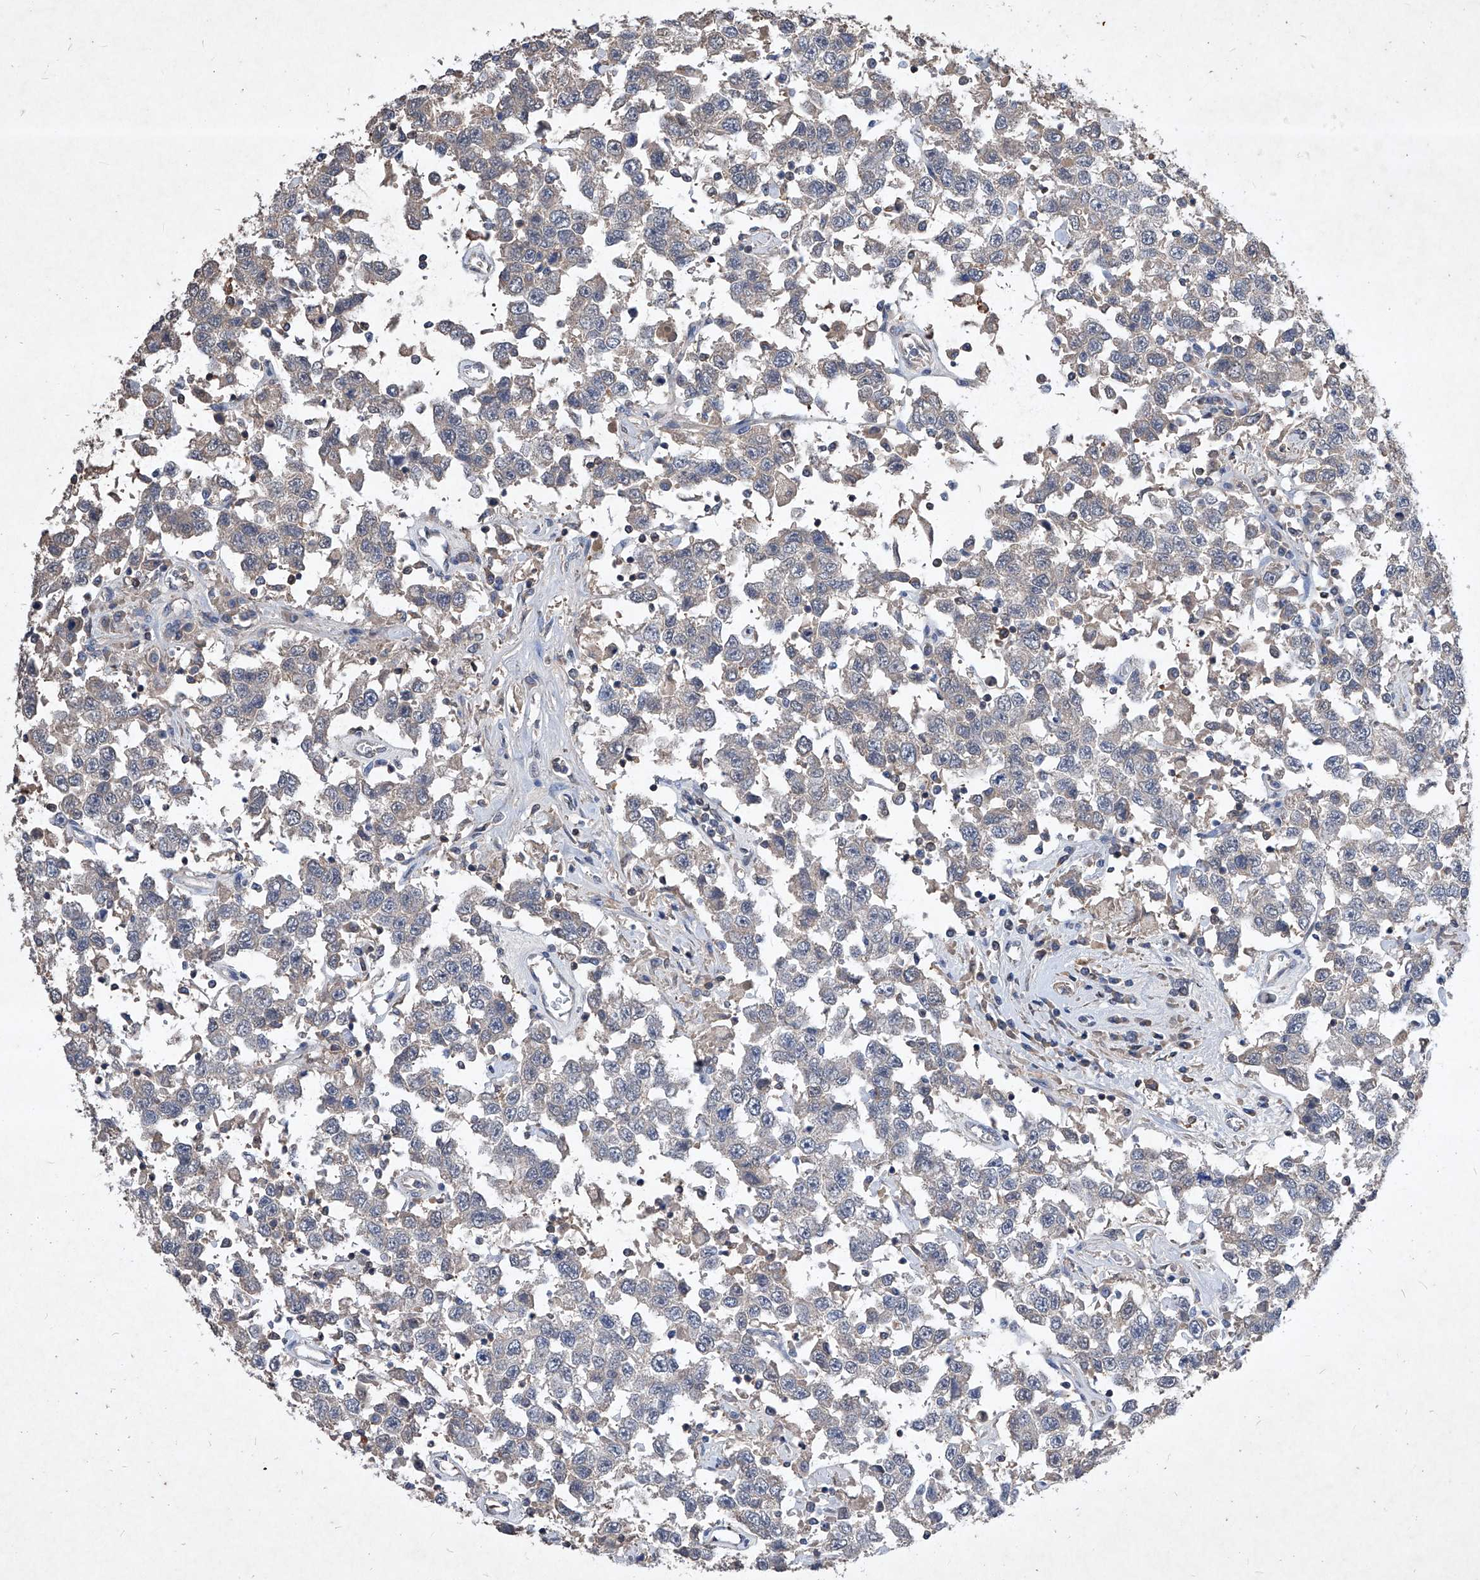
{"staining": {"intensity": "weak", "quantity": "<25%", "location": "cytoplasmic/membranous"}, "tissue": "testis cancer", "cell_type": "Tumor cells", "image_type": "cancer", "snomed": [{"axis": "morphology", "description": "Seminoma, NOS"}, {"axis": "topography", "description": "Testis"}], "caption": "The IHC histopathology image has no significant positivity in tumor cells of testis seminoma tissue.", "gene": "SYNGR1", "patient": {"sex": "male", "age": 41}}